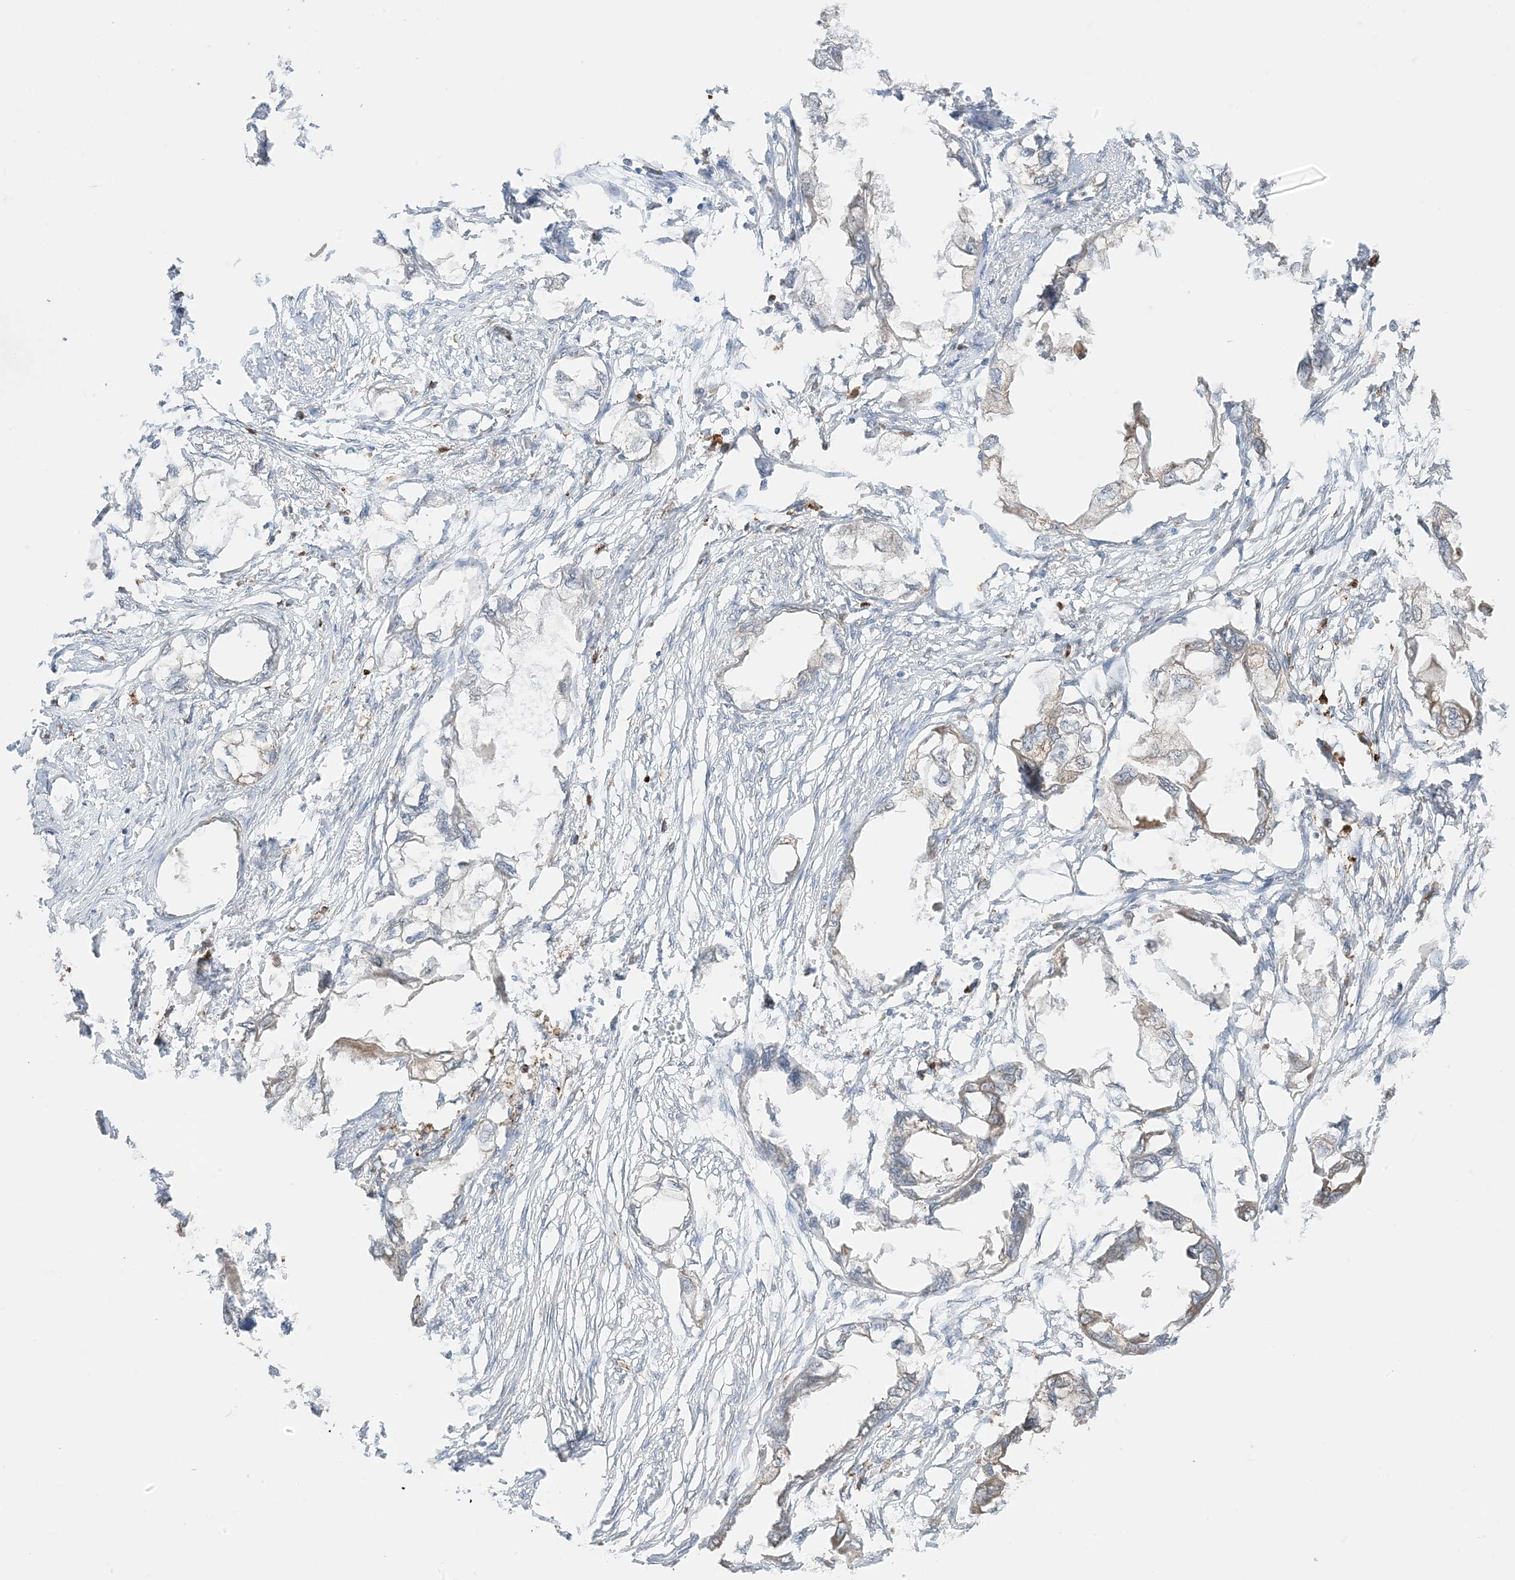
{"staining": {"intensity": "moderate", "quantity": "<25%", "location": "cytoplasmic/membranous"}, "tissue": "endometrial cancer", "cell_type": "Tumor cells", "image_type": "cancer", "snomed": [{"axis": "morphology", "description": "Adenocarcinoma, NOS"}, {"axis": "morphology", "description": "Adenocarcinoma, metastatic, NOS"}, {"axis": "topography", "description": "Adipose tissue"}, {"axis": "topography", "description": "Endometrium"}], "caption": "DAB immunohistochemical staining of endometrial metastatic adenocarcinoma shows moderate cytoplasmic/membranous protein expression in about <25% of tumor cells.", "gene": "ODC1", "patient": {"sex": "female", "age": 67}}